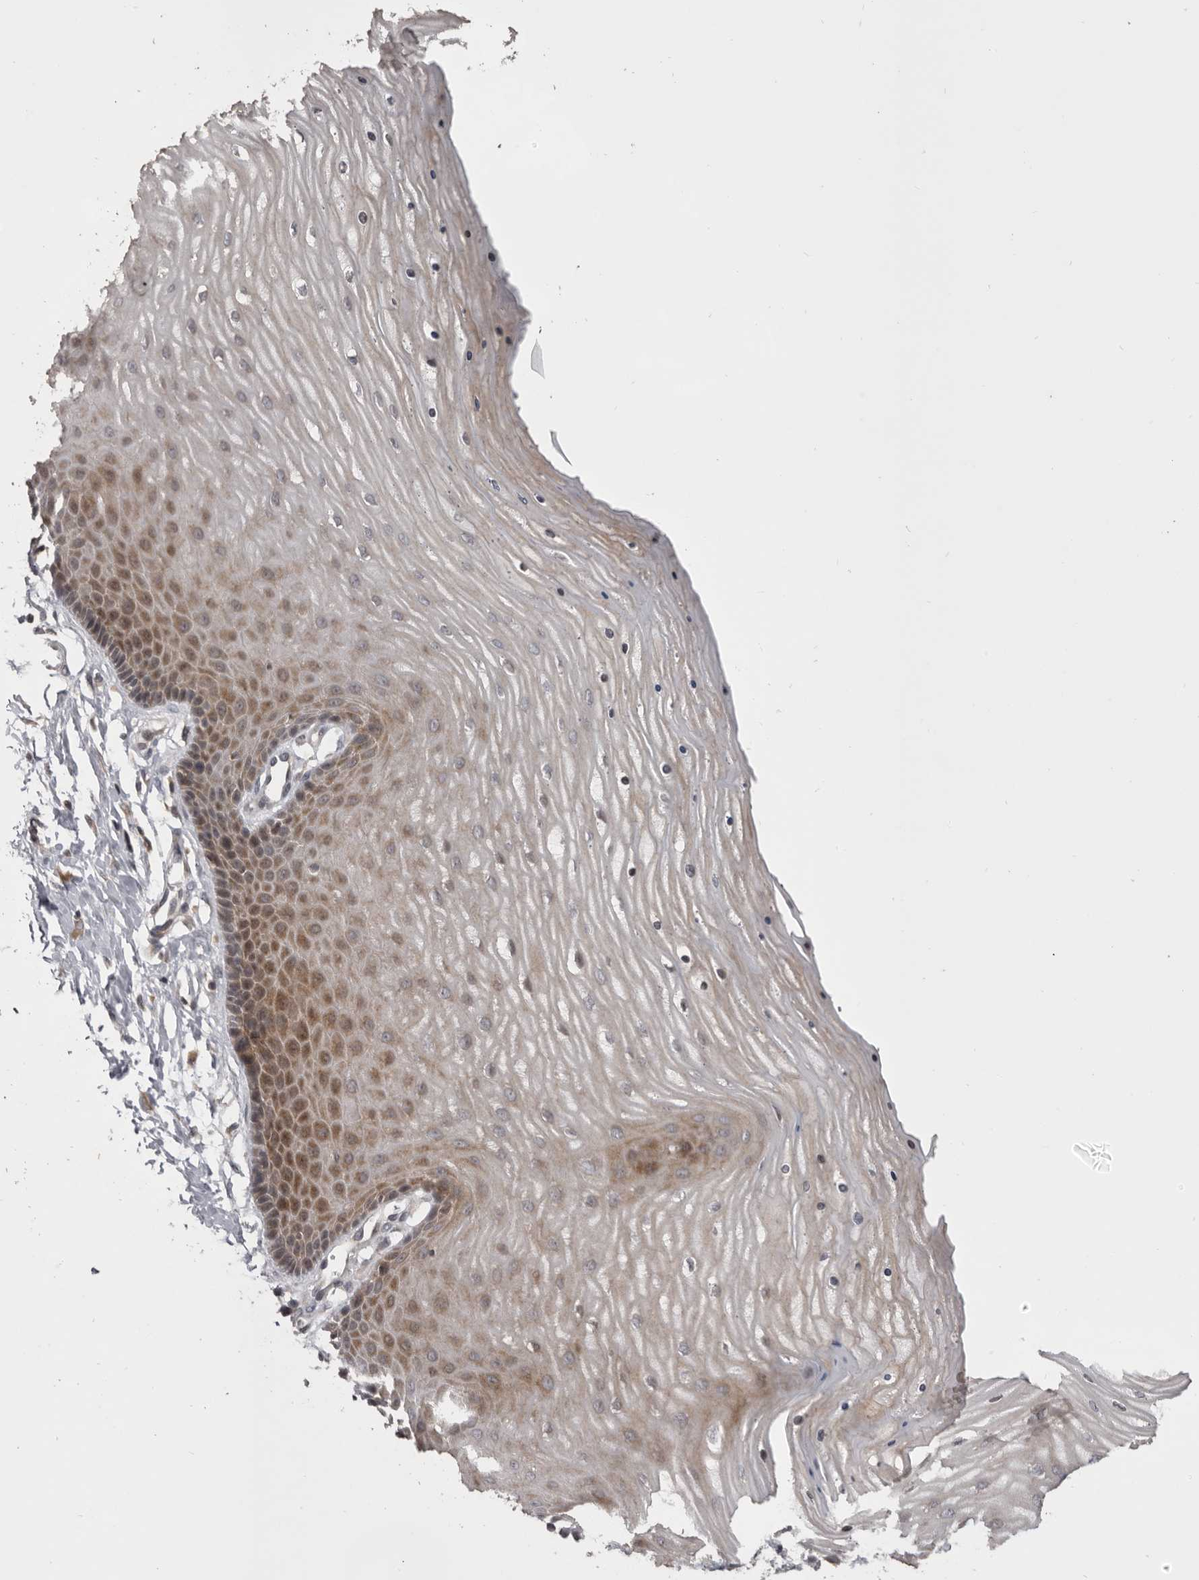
{"staining": {"intensity": "negative", "quantity": "none", "location": "none"}, "tissue": "cervix", "cell_type": "Glandular cells", "image_type": "normal", "snomed": [{"axis": "morphology", "description": "Normal tissue, NOS"}, {"axis": "topography", "description": "Cervix"}], "caption": "This is an immunohistochemistry image of normal cervix. There is no positivity in glandular cells.", "gene": "AZIN1", "patient": {"sex": "female", "age": 55}}